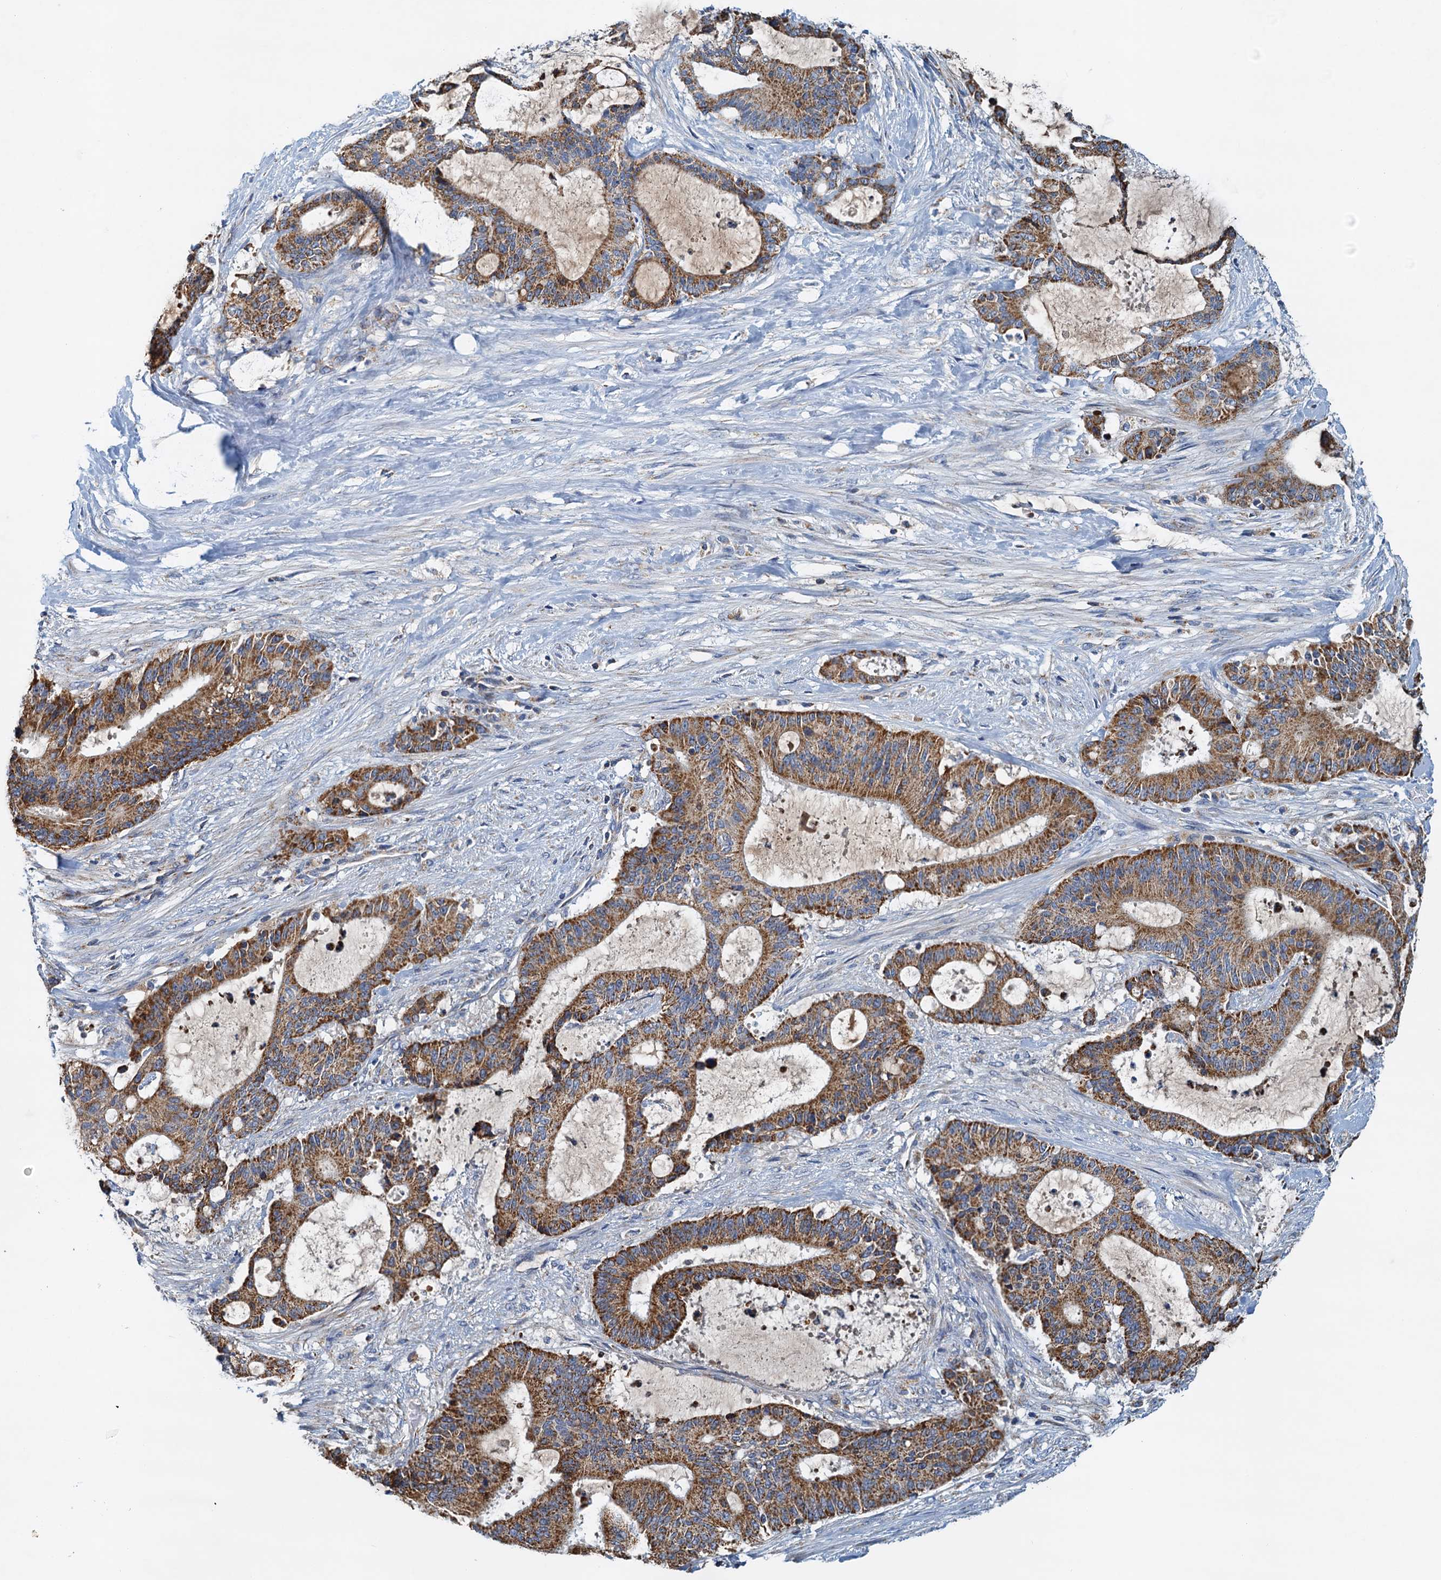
{"staining": {"intensity": "strong", "quantity": ">75%", "location": "cytoplasmic/membranous"}, "tissue": "liver cancer", "cell_type": "Tumor cells", "image_type": "cancer", "snomed": [{"axis": "morphology", "description": "Normal tissue, NOS"}, {"axis": "morphology", "description": "Cholangiocarcinoma"}, {"axis": "topography", "description": "Liver"}, {"axis": "topography", "description": "Peripheral nerve tissue"}], "caption": "Cholangiocarcinoma (liver) stained for a protein demonstrates strong cytoplasmic/membranous positivity in tumor cells.", "gene": "POC1A", "patient": {"sex": "female", "age": 73}}